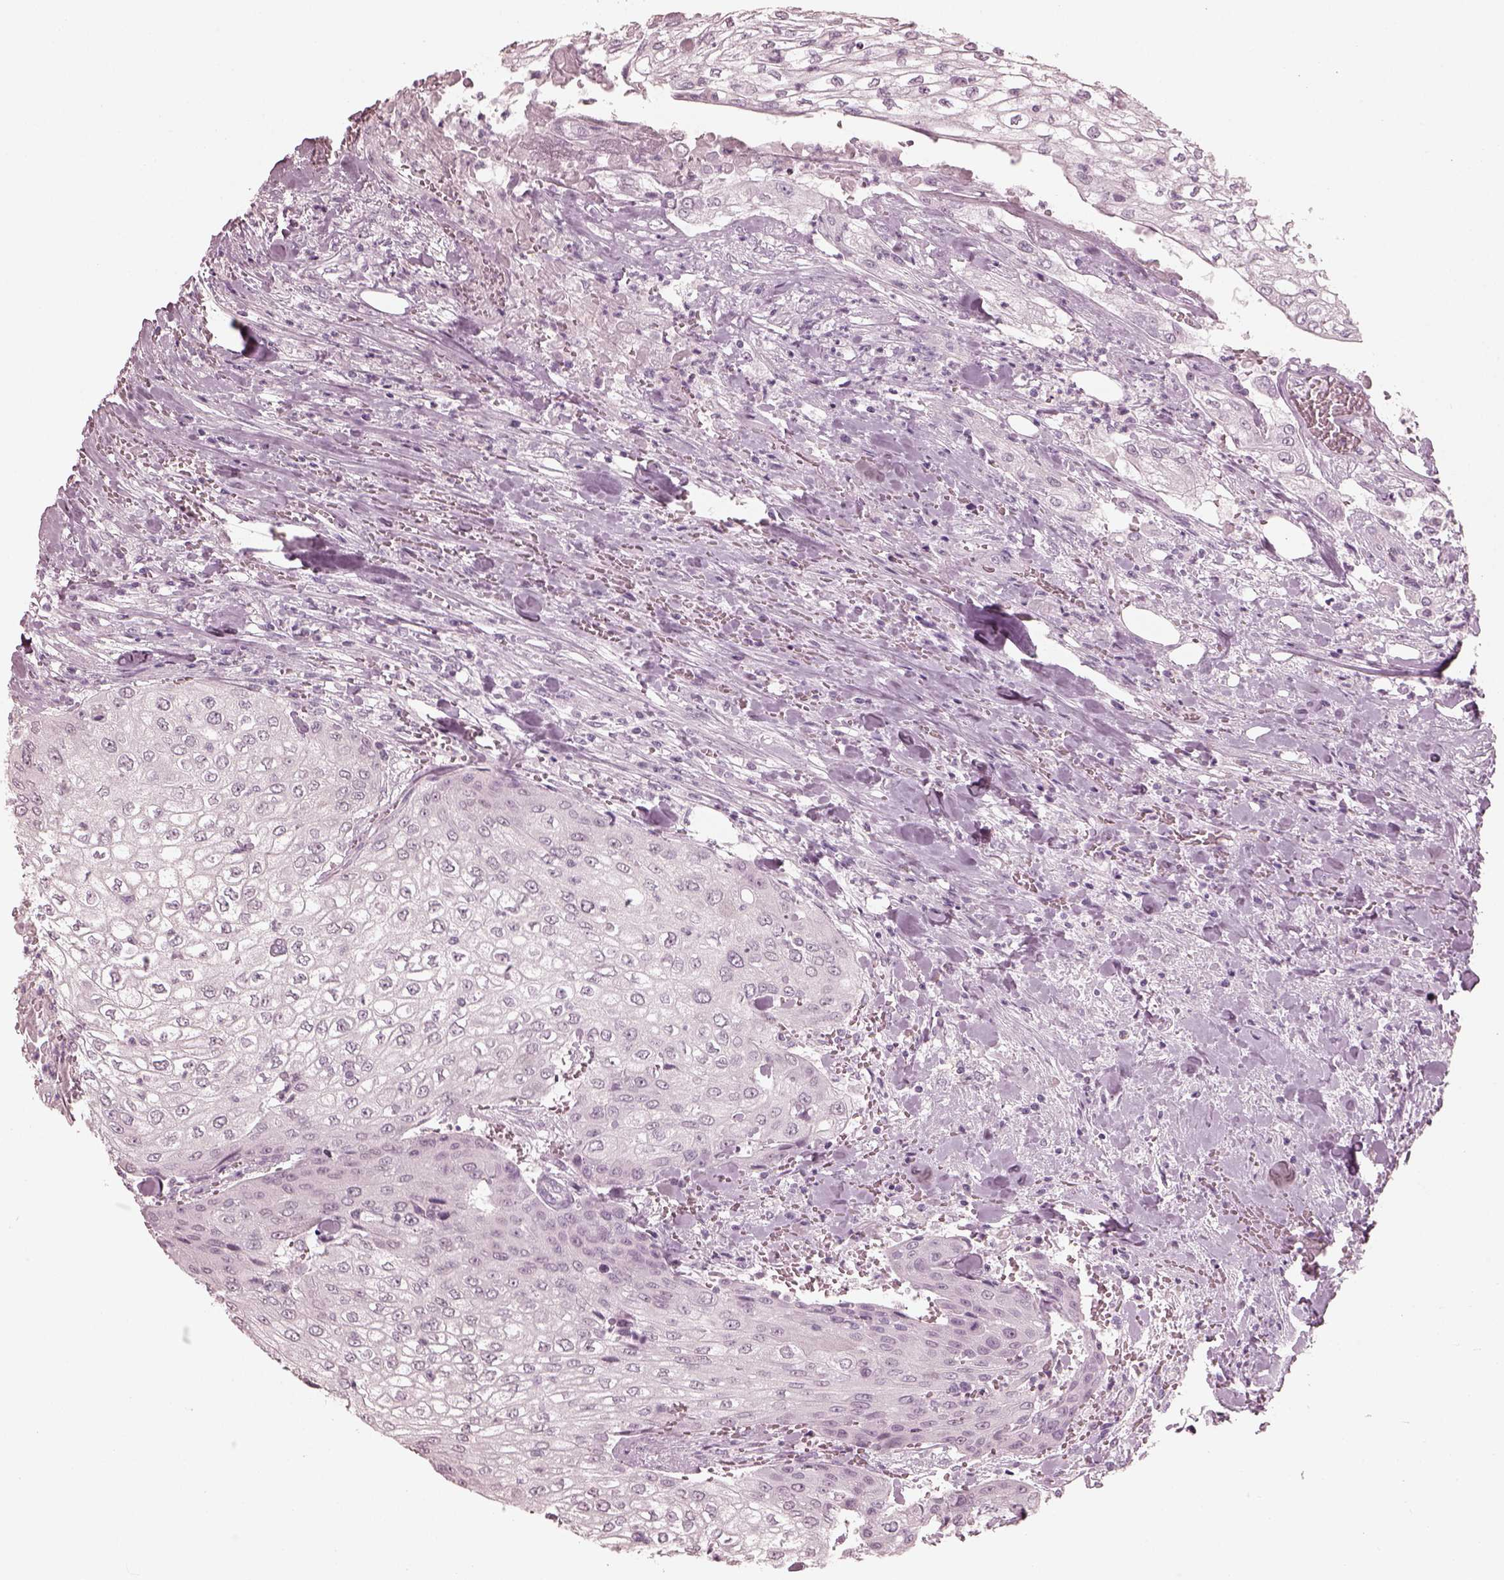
{"staining": {"intensity": "negative", "quantity": "none", "location": "none"}, "tissue": "urothelial cancer", "cell_type": "Tumor cells", "image_type": "cancer", "snomed": [{"axis": "morphology", "description": "Urothelial carcinoma, High grade"}, {"axis": "topography", "description": "Urinary bladder"}], "caption": "A photomicrograph of urothelial cancer stained for a protein displays no brown staining in tumor cells.", "gene": "C2orf81", "patient": {"sex": "male", "age": 62}}